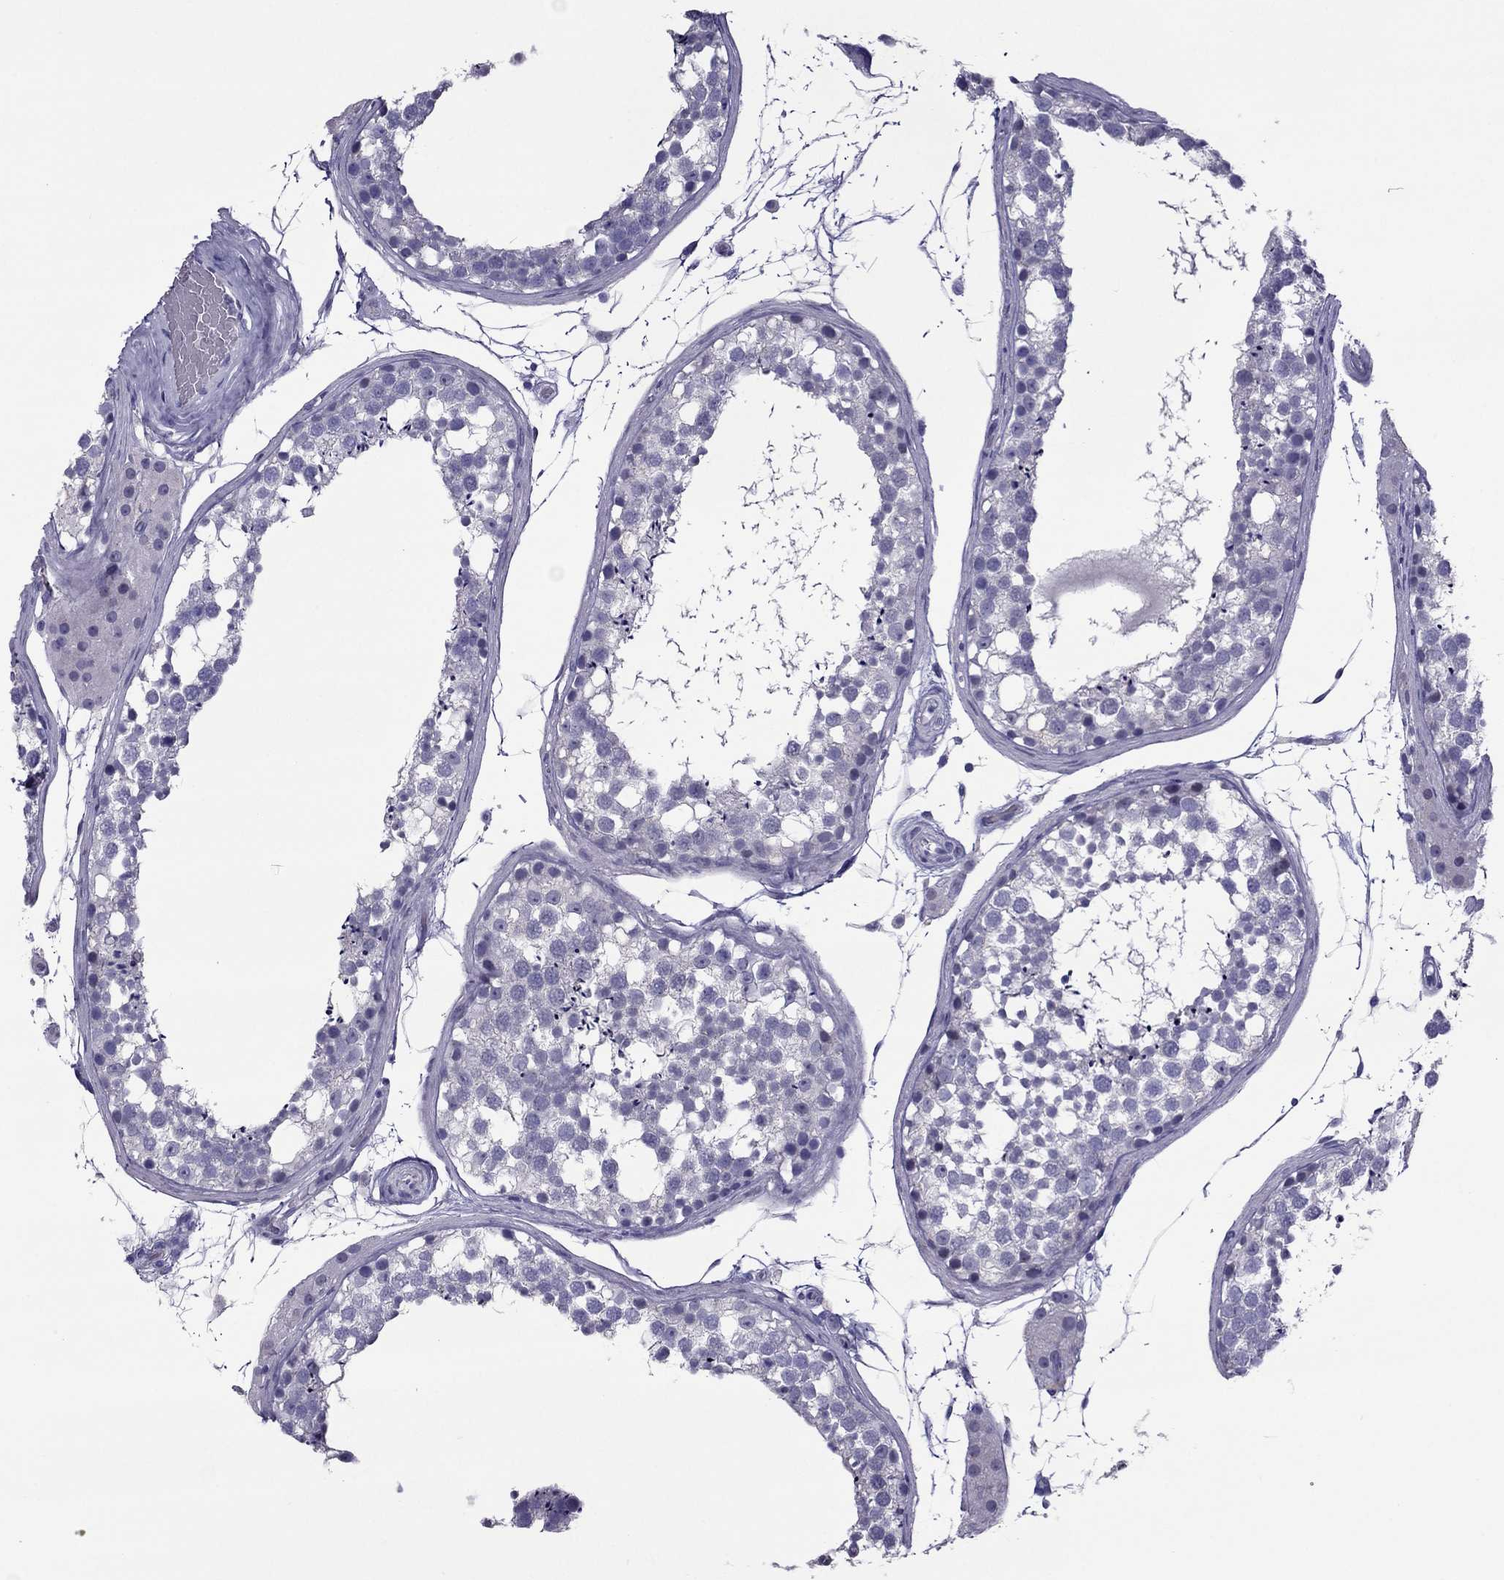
{"staining": {"intensity": "negative", "quantity": "none", "location": "none"}, "tissue": "testis", "cell_type": "Cells in seminiferous ducts", "image_type": "normal", "snomed": [{"axis": "morphology", "description": "Normal tissue, NOS"}, {"axis": "morphology", "description": "Seminoma, NOS"}, {"axis": "topography", "description": "Testis"}], "caption": "Immunohistochemical staining of unremarkable testis exhibits no significant staining in cells in seminiferous ducts. Brightfield microscopy of IHC stained with DAB (brown) and hematoxylin (blue), captured at high magnification.", "gene": "MYBPH", "patient": {"sex": "male", "age": 65}}